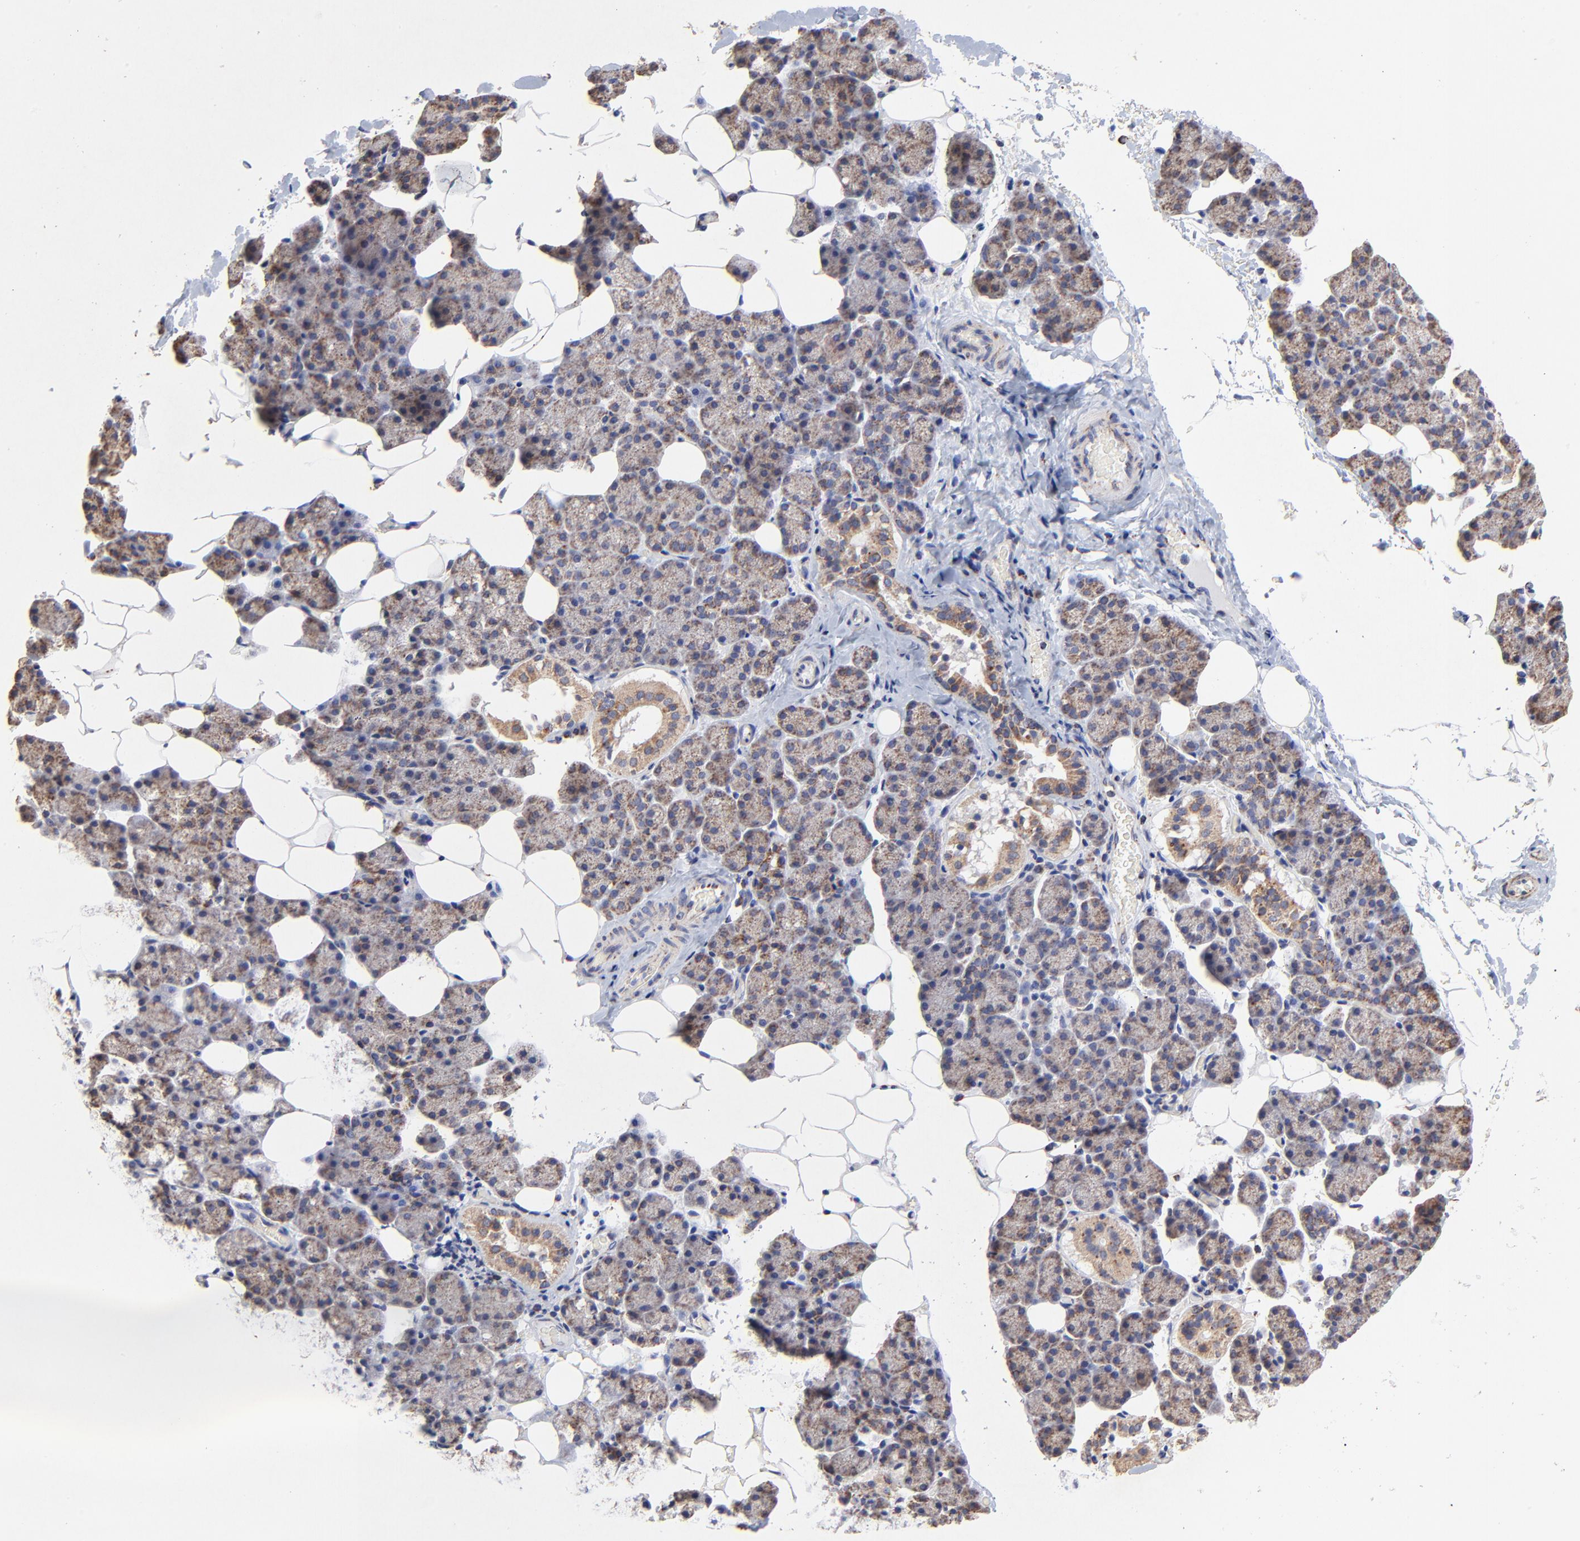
{"staining": {"intensity": "weak", "quantity": "25%-75%", "location": "cytoplasmic/membranous"}, "tissue": "salivary gland", "cell_type": "Glandular cells", "image_type": "normal", "snomed": [{"axis": "morphology", "description": "Normal tissue, NOS"}, {"axis": "topography", "description": "Lymph node"}, {"axis": "topography", "description": "Salivary gland"}], "caption": "Immunohistochemical staining of normal human salivary gland shows 25%-75% levels of weak cytoplasmic/membranous protein expression in approximately 25%-75% of glandular cells.", "gene": "SSBP1", "patient": {"sex": "male", "age": 8}}